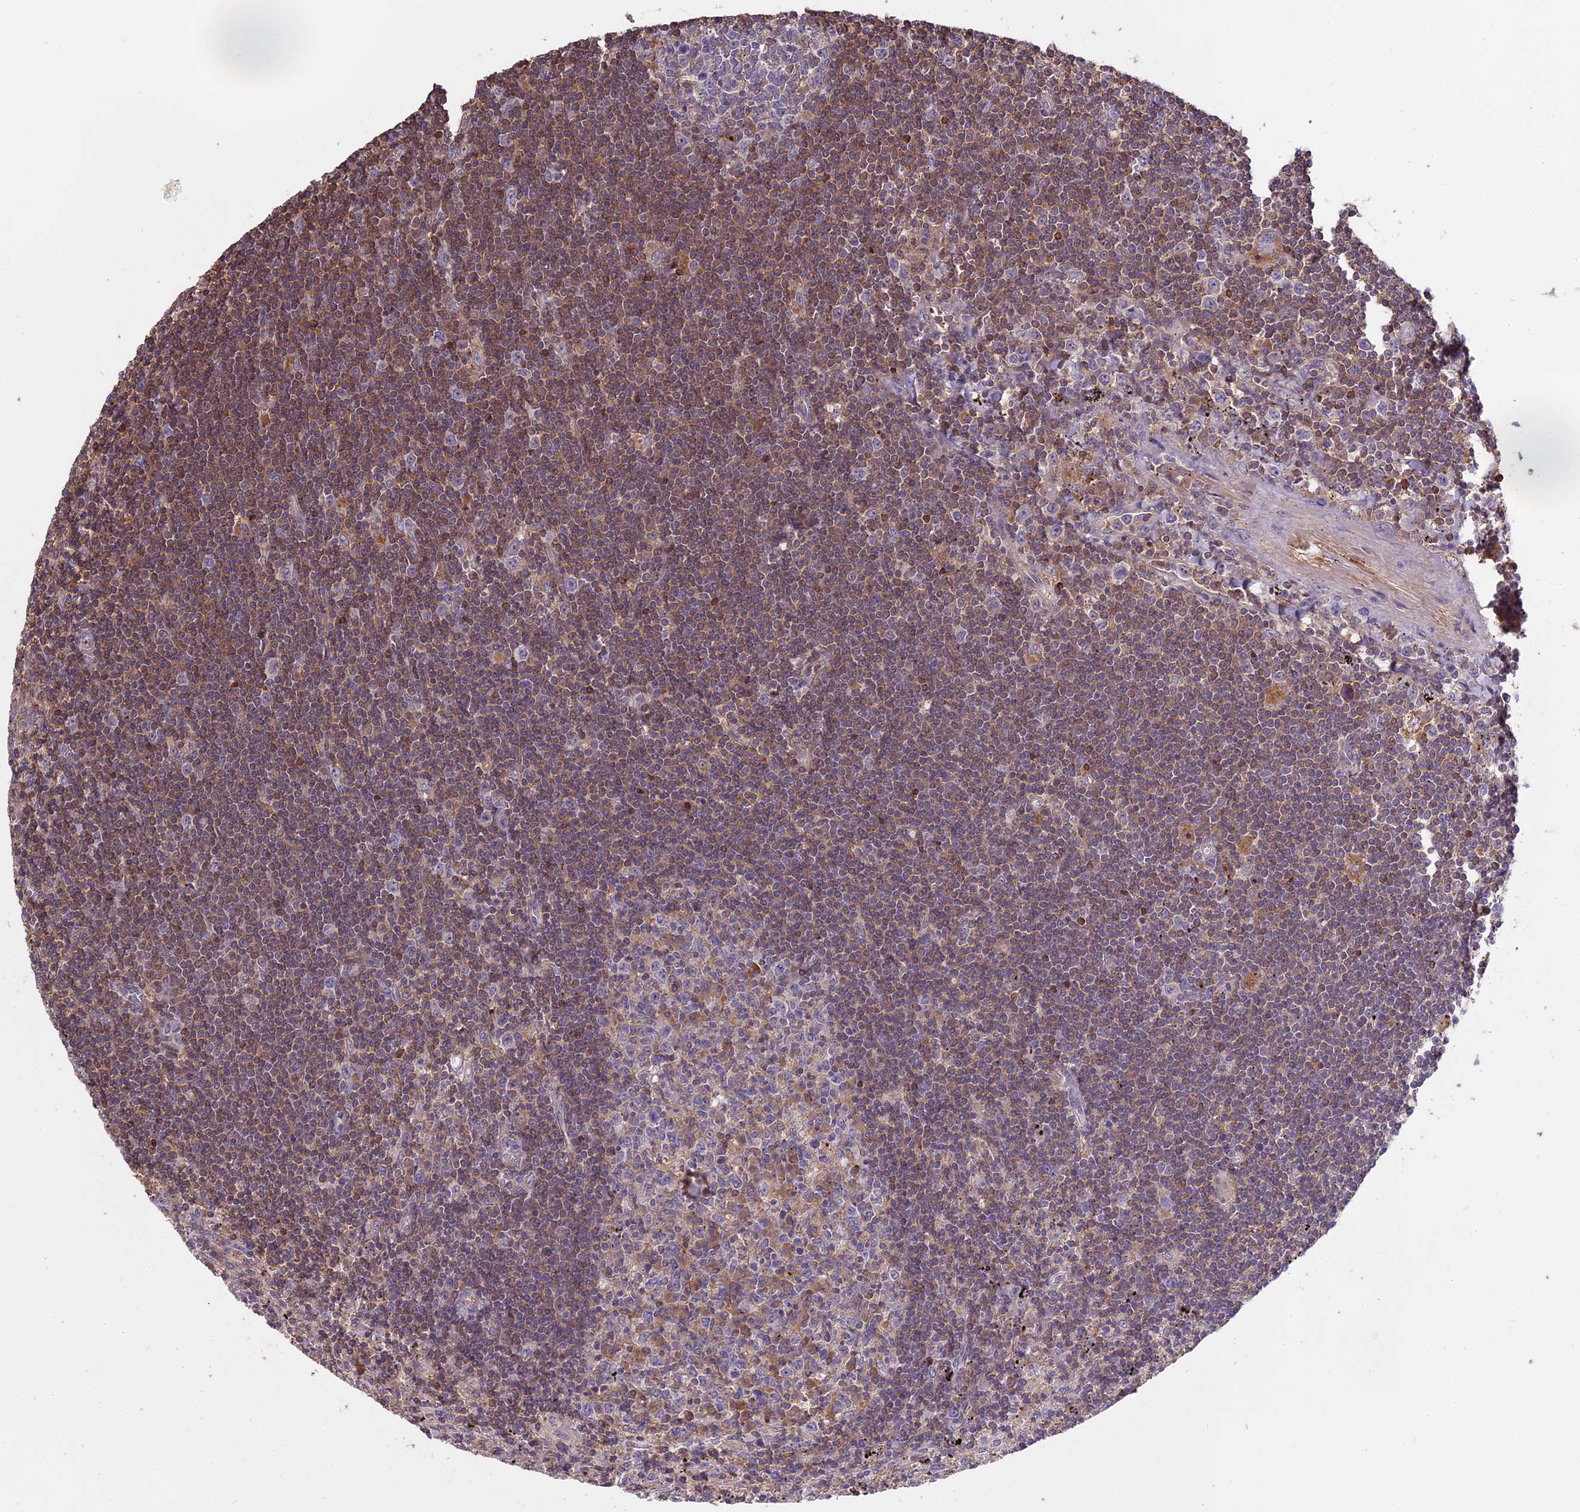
{"staining": {"intensity": "weak", "quantity": "<25%", "location": "cytoplasmic/membranous"}, "tissue": "lymphoma", "cell_type": "Tumor cells", "image_type": "cancer", "snomed": [{"axis": "morphology", "description": "Malignant lymphoma, non-Hodgkin's type, Low grade"}, {"axis": "topography", "description": "Spleen"}], "caption": "Malignant lymphoma, non-Hodgkin's type (low-grade) was stained to show a protein in brown. There is no significant expression in tumor cells.", "gene": "CFAP119", "patient": {"sex": "male", "age": 76}}